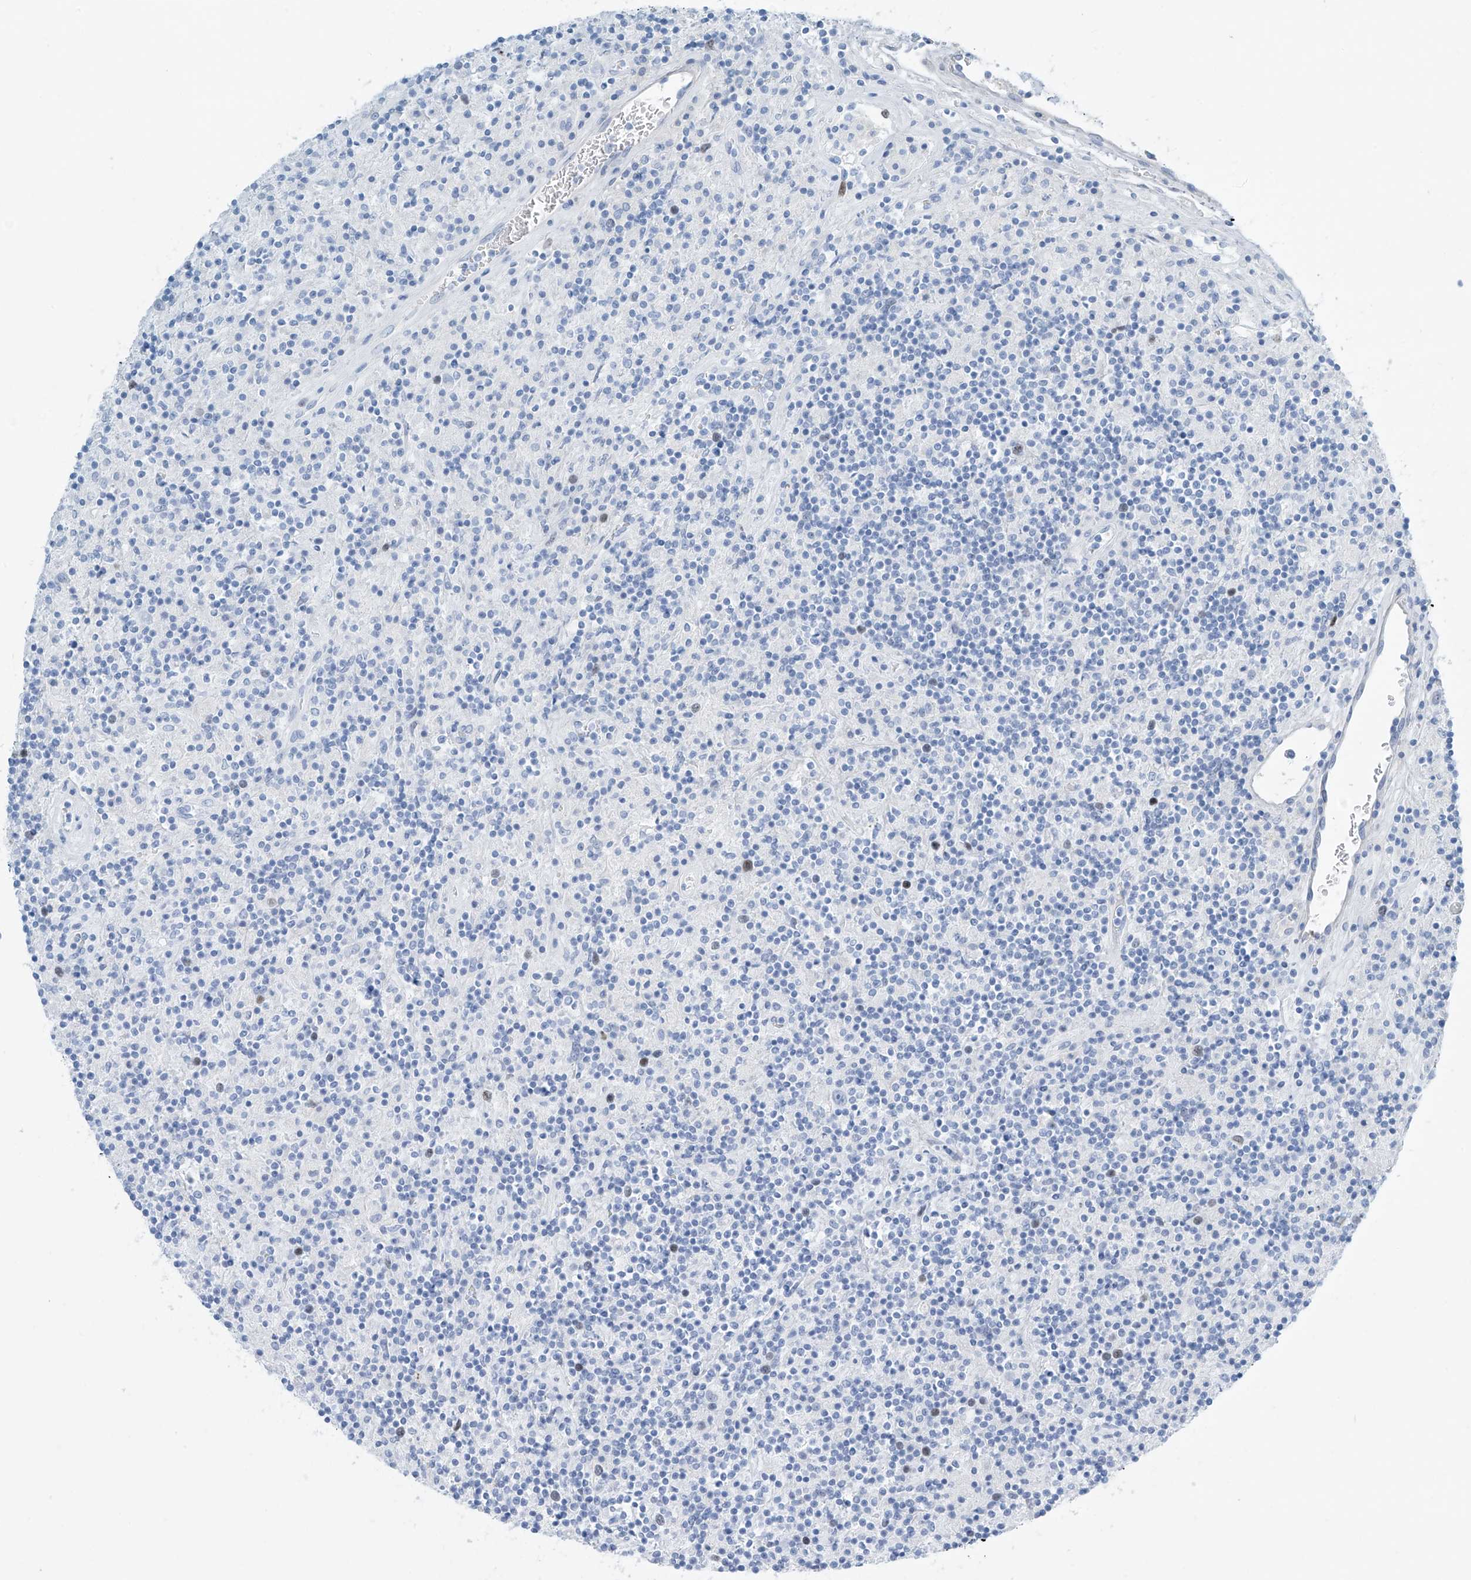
{"staining": {"intensity": "negative", "quantity": "none", "location": "none"}, "tissue": "lymphoma", "cell_type": "Tumor cells", "image_type": "cancer", "snomed": [{"axis": "morphology", "description": "Hodgkin's disease, NOS"}, {"axis": "topography", "description": "Lymph node"}], "caption": "Immunohistochemistry image of neoplastic tissue: human lymphoma stained with DAB (3,3'-diaminobenzidine) shows no significant protein positivity in tumor cells.", "gene": "SGO2", "patient": {"sex": "male", "age": 70}}